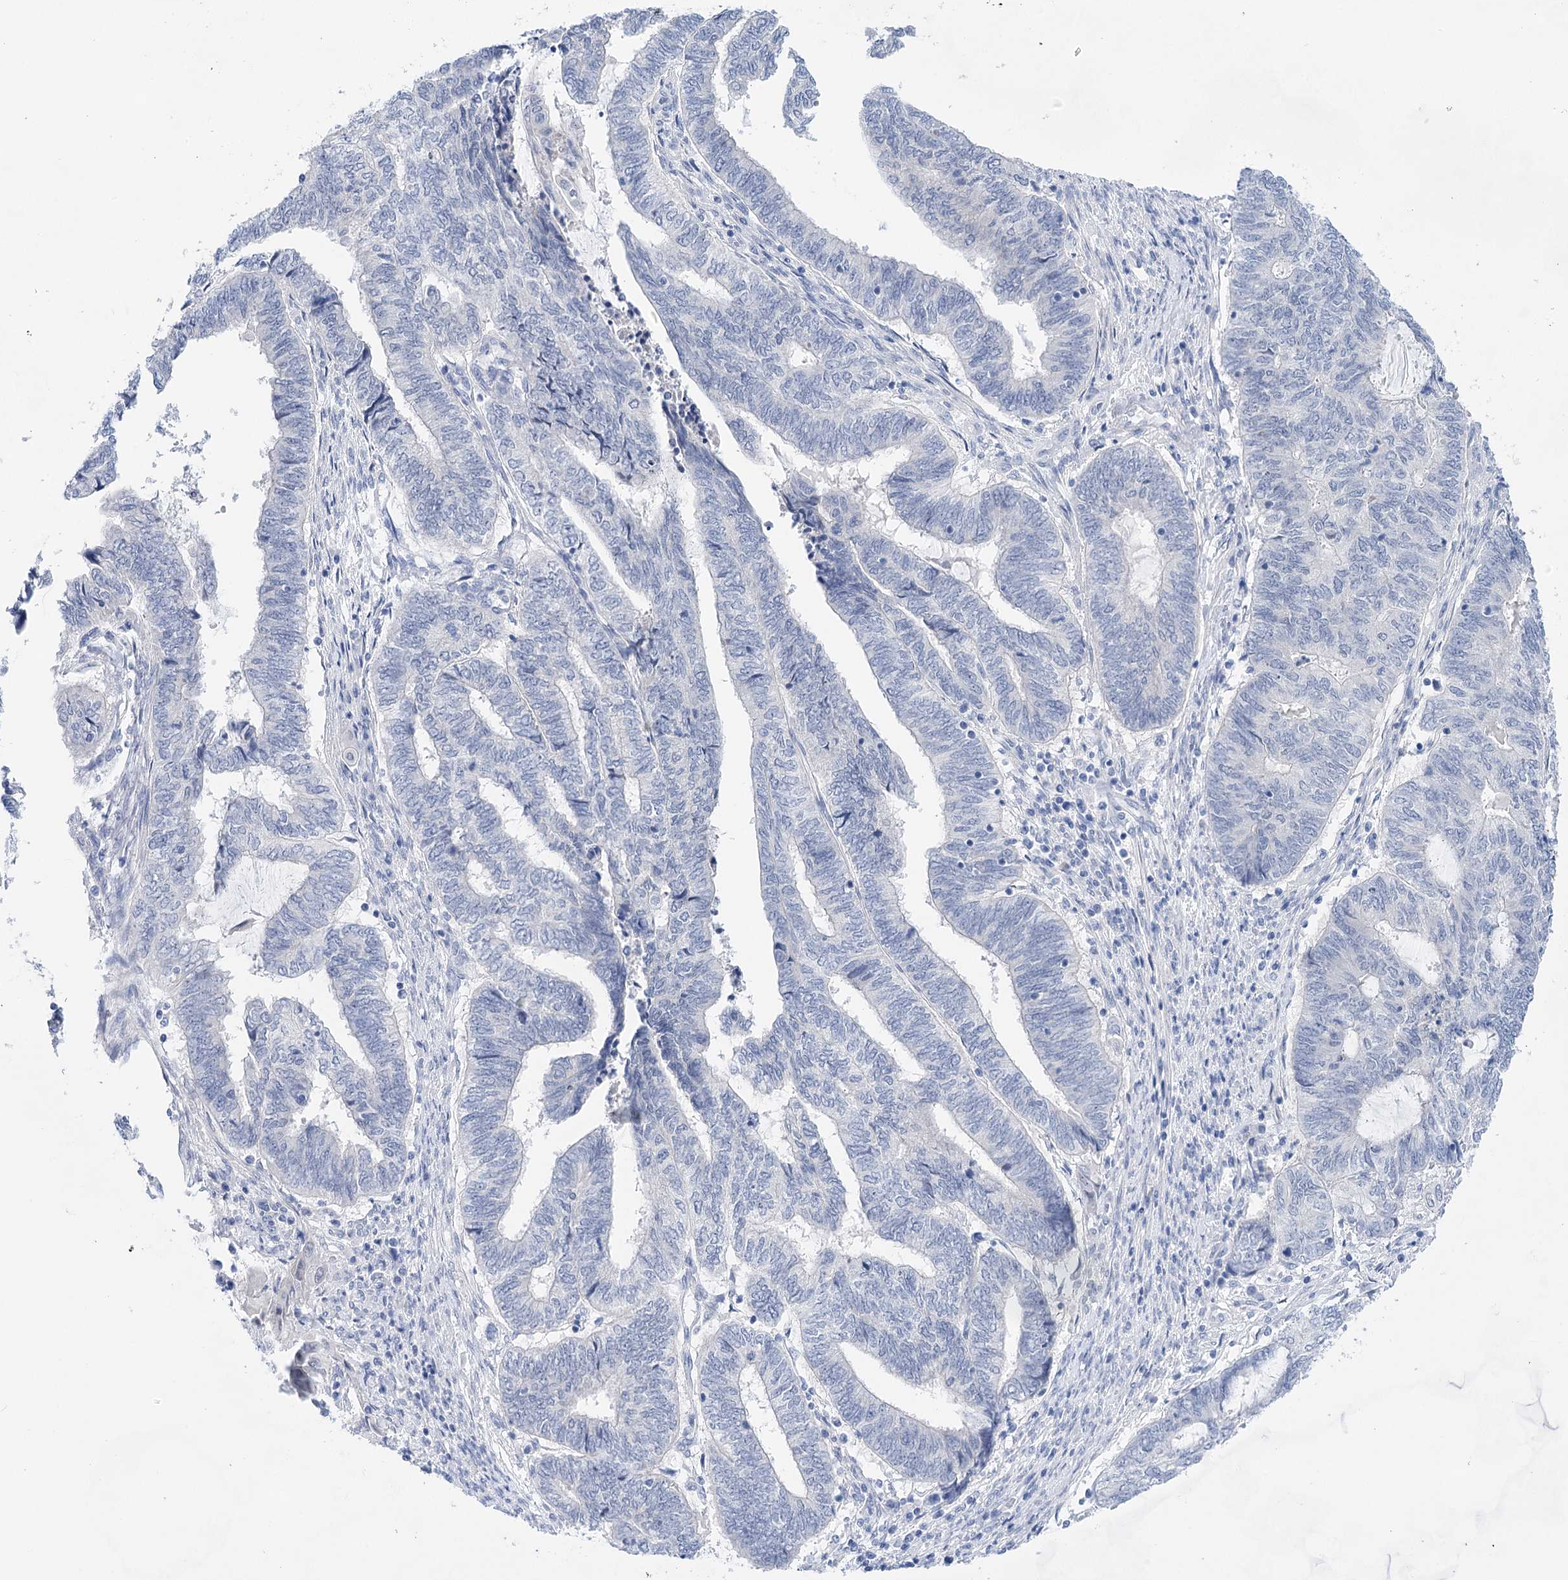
{"staining": {"intensity": "negative", "quantity": "none", "location": "none"}, "tissue": "endometrial cancer", "cell_type": "Tumor cells", "image_type": "cancer", "snomed": [{"axis": "morphology", "description": "Adenocarcinoma, NOS"}, {"axis": "topography", "description": "Uterus"}, {"axis": "topography", "description": "Endometrium"}], "caption": "This is an immunohistochemistry (IHC) image of adenocarcinoma (endometrial). There is no staining in tumor cells.", "gene": "LALBA", "patient": {"sex": "female", "age": 70}}